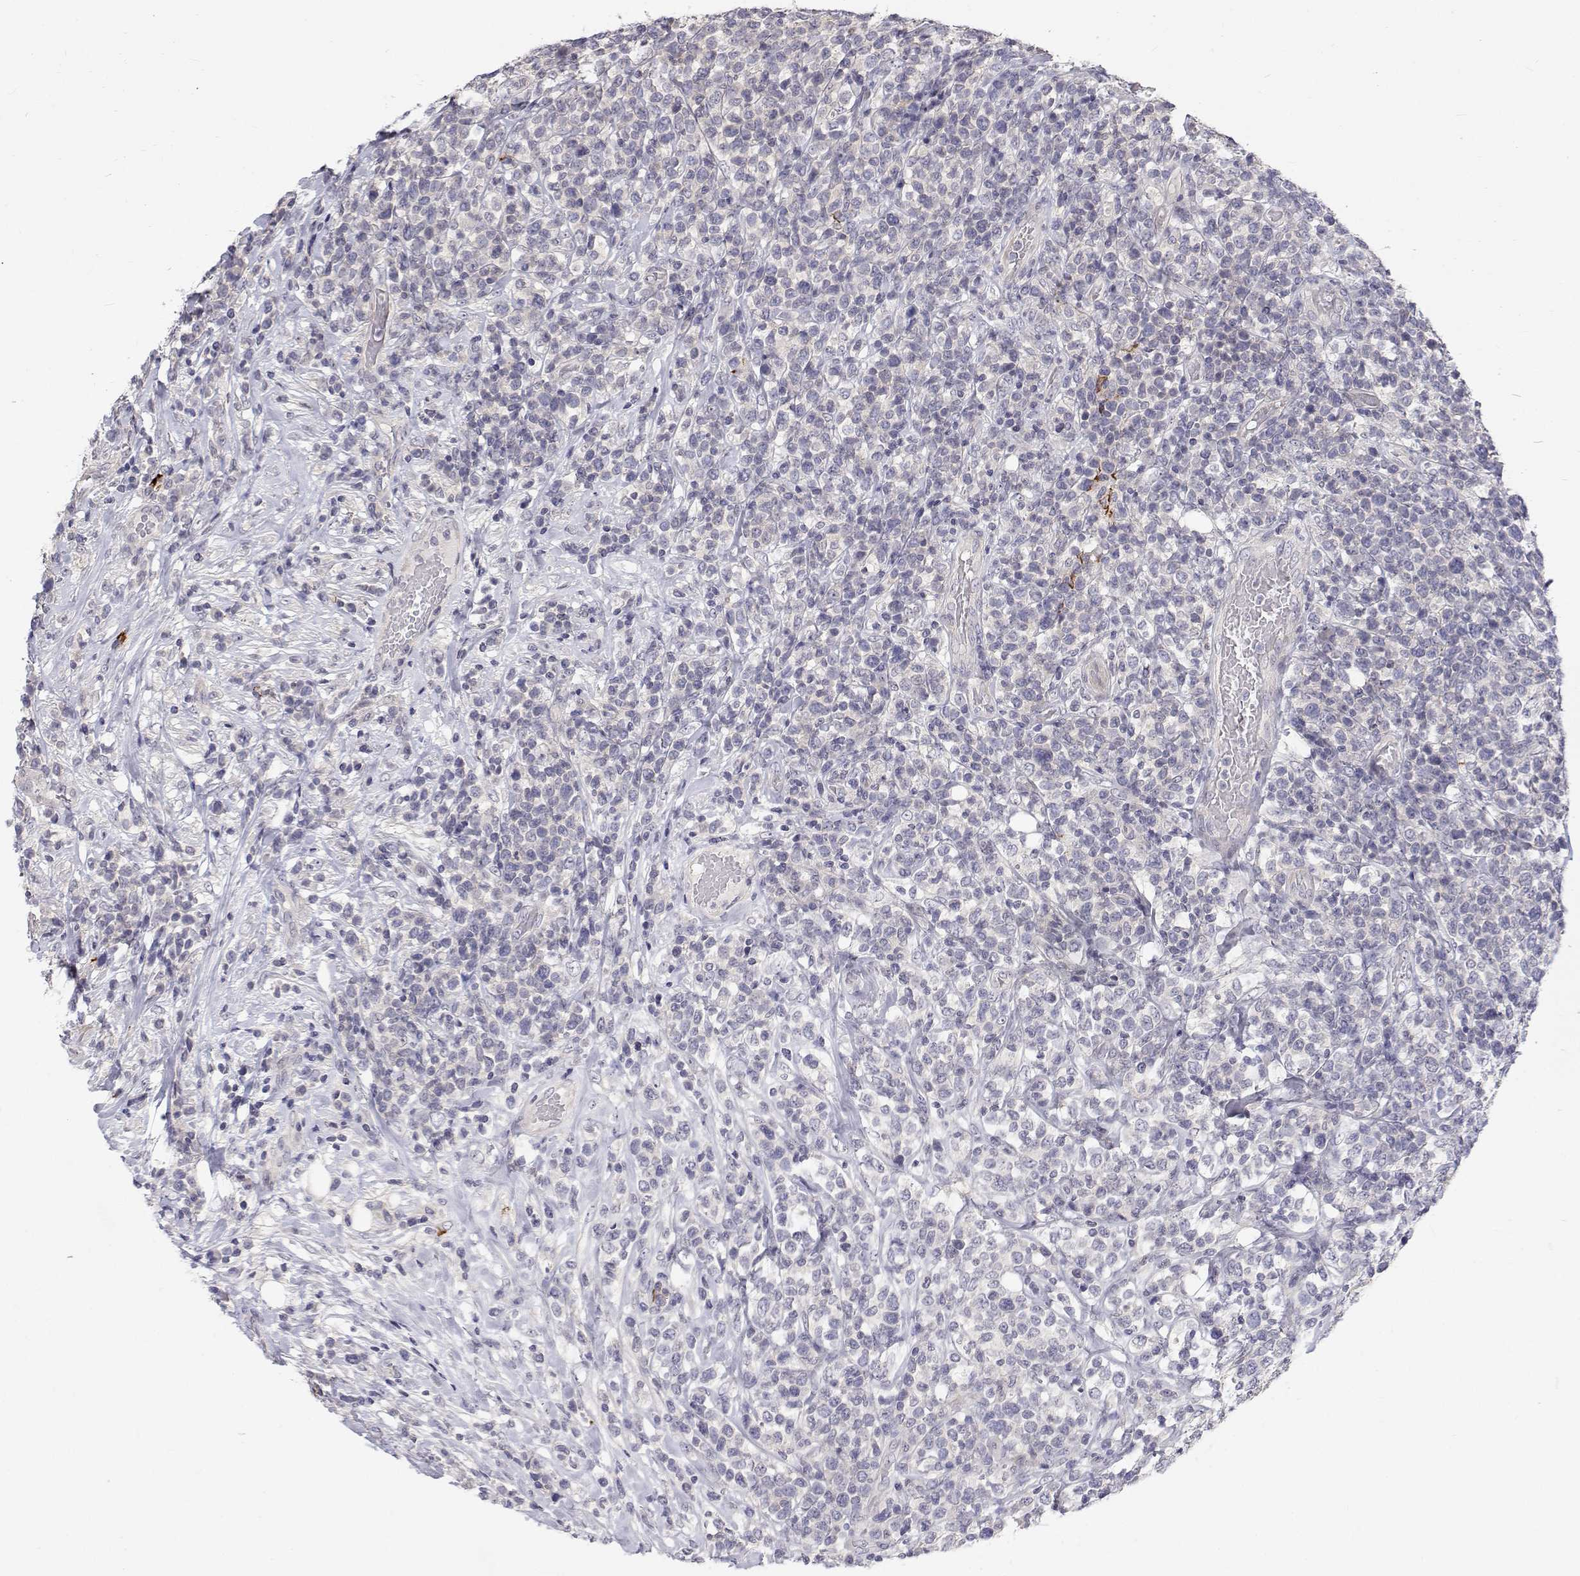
{"staining": {"intensity": "negative", "quantity": "none", "location": "none"}, "tissue": "lymphoma", "cell_type": "Tumor cells", "image_type": "cancer", "snomed": [{"axis": "morphology", "description": "Malignant lymphoma, non-Hodgkin's type, High grade"}, {"axis": "topography", "description": "Soft tissue"}], "caption": "This is an immunohistochemistry (IHC) photomicrograph of lymphoma. There is no positivity in tumor cells.", "gene": "MYPN", "patient": {"sex": "female", "age": 56}}